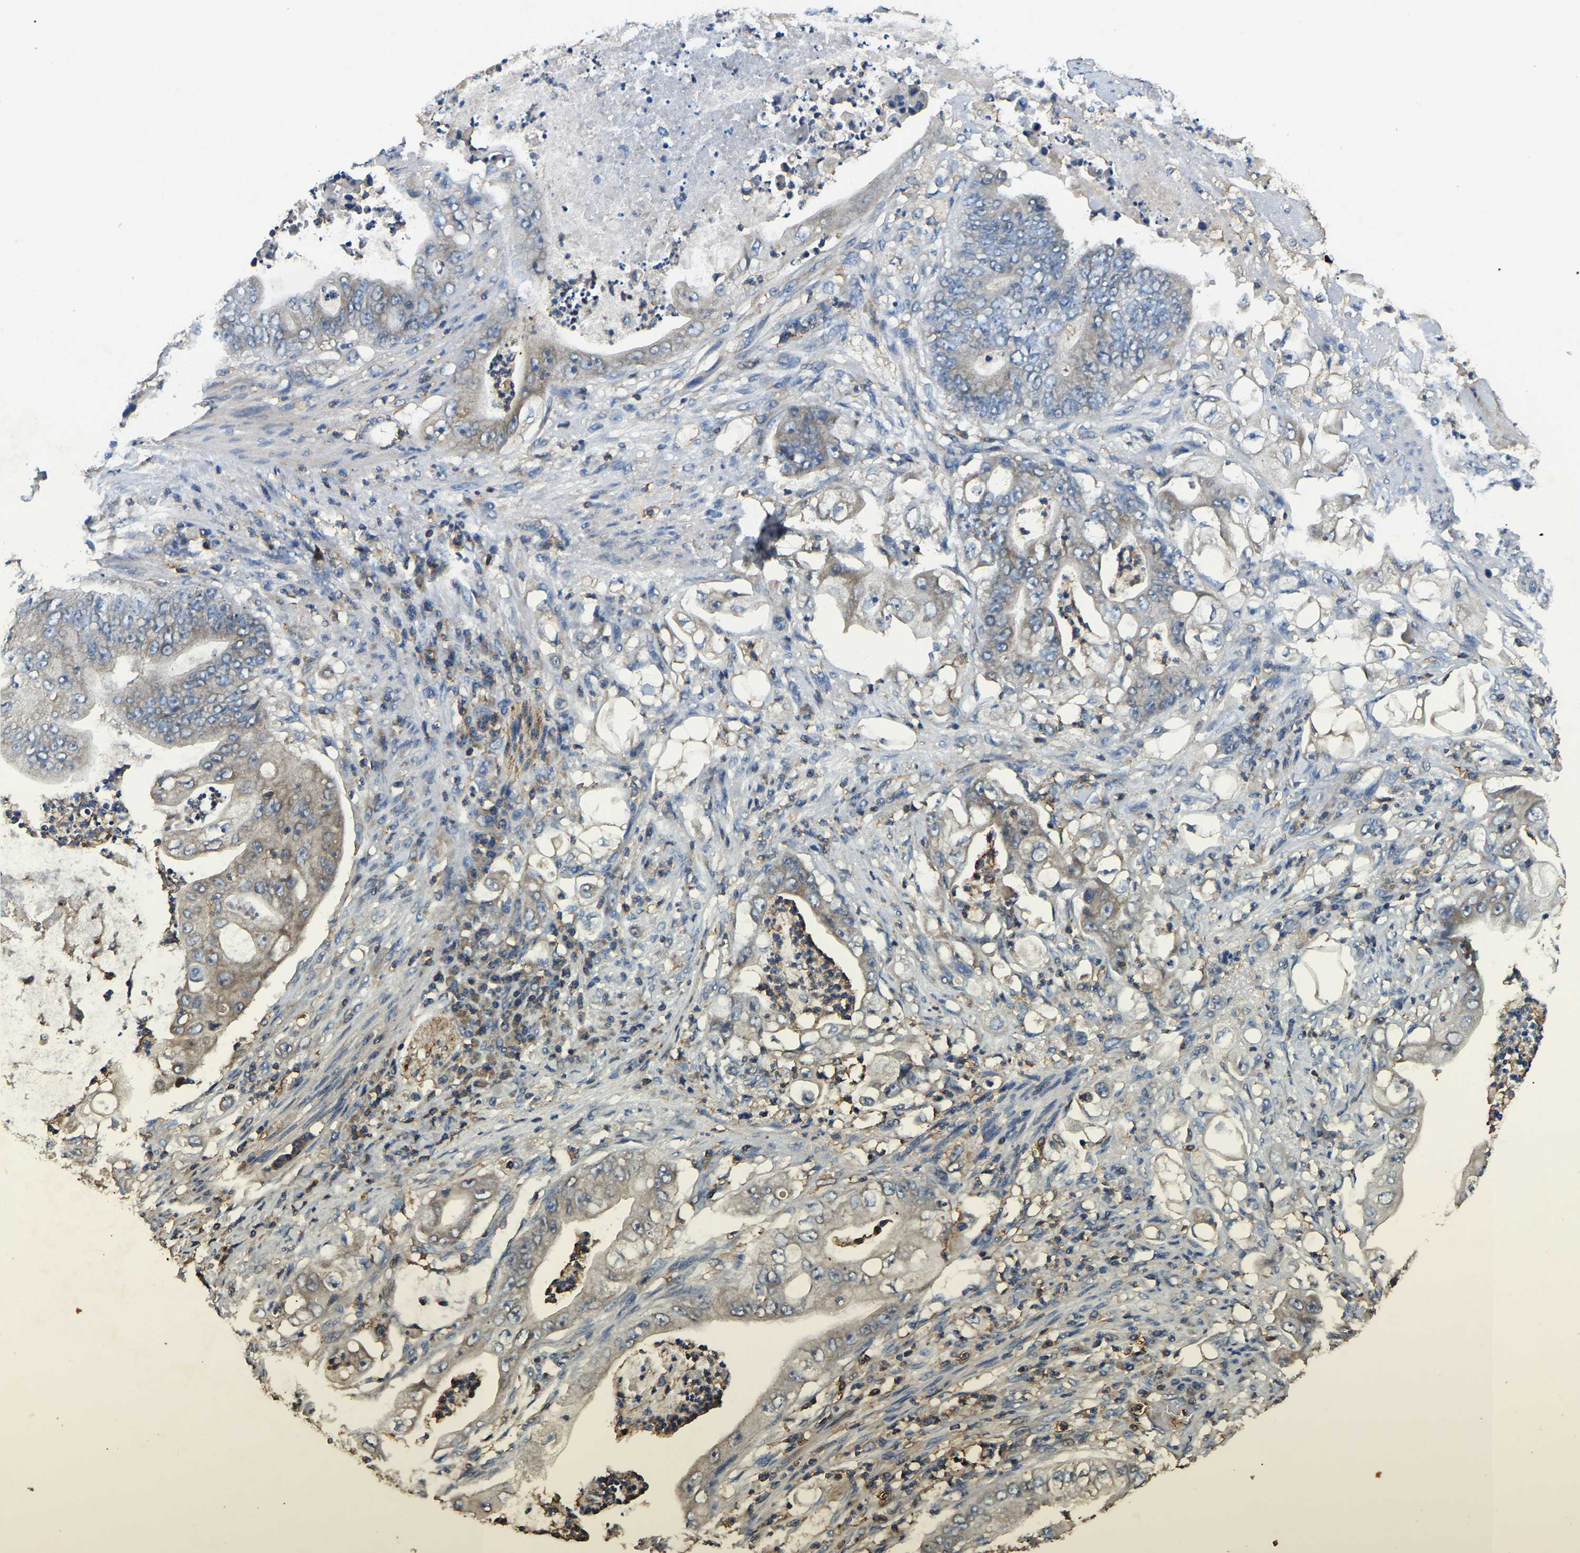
{"staining": {"intensity": "weak", "quantity": "<25%", "location": "cytoplasmic/membranous"}, "tissue": "stomach cancer", "cell_type": "Tumor cells", "image_type": "cancer", "snomed": [{"axis": "morphology", "description": "Adenocarcinoma, NOS"}, {"axis": "topography", "description": "Stomach"}], "caption": "Immunohistochemistry (IHC) of stomach cancer exhibits no expression in tumor cells. (Immunohistochemistry, brightfield microscopy, high magnification).", "gene": "SMPD2", "patient": {"sex": "female", "age": 73}}